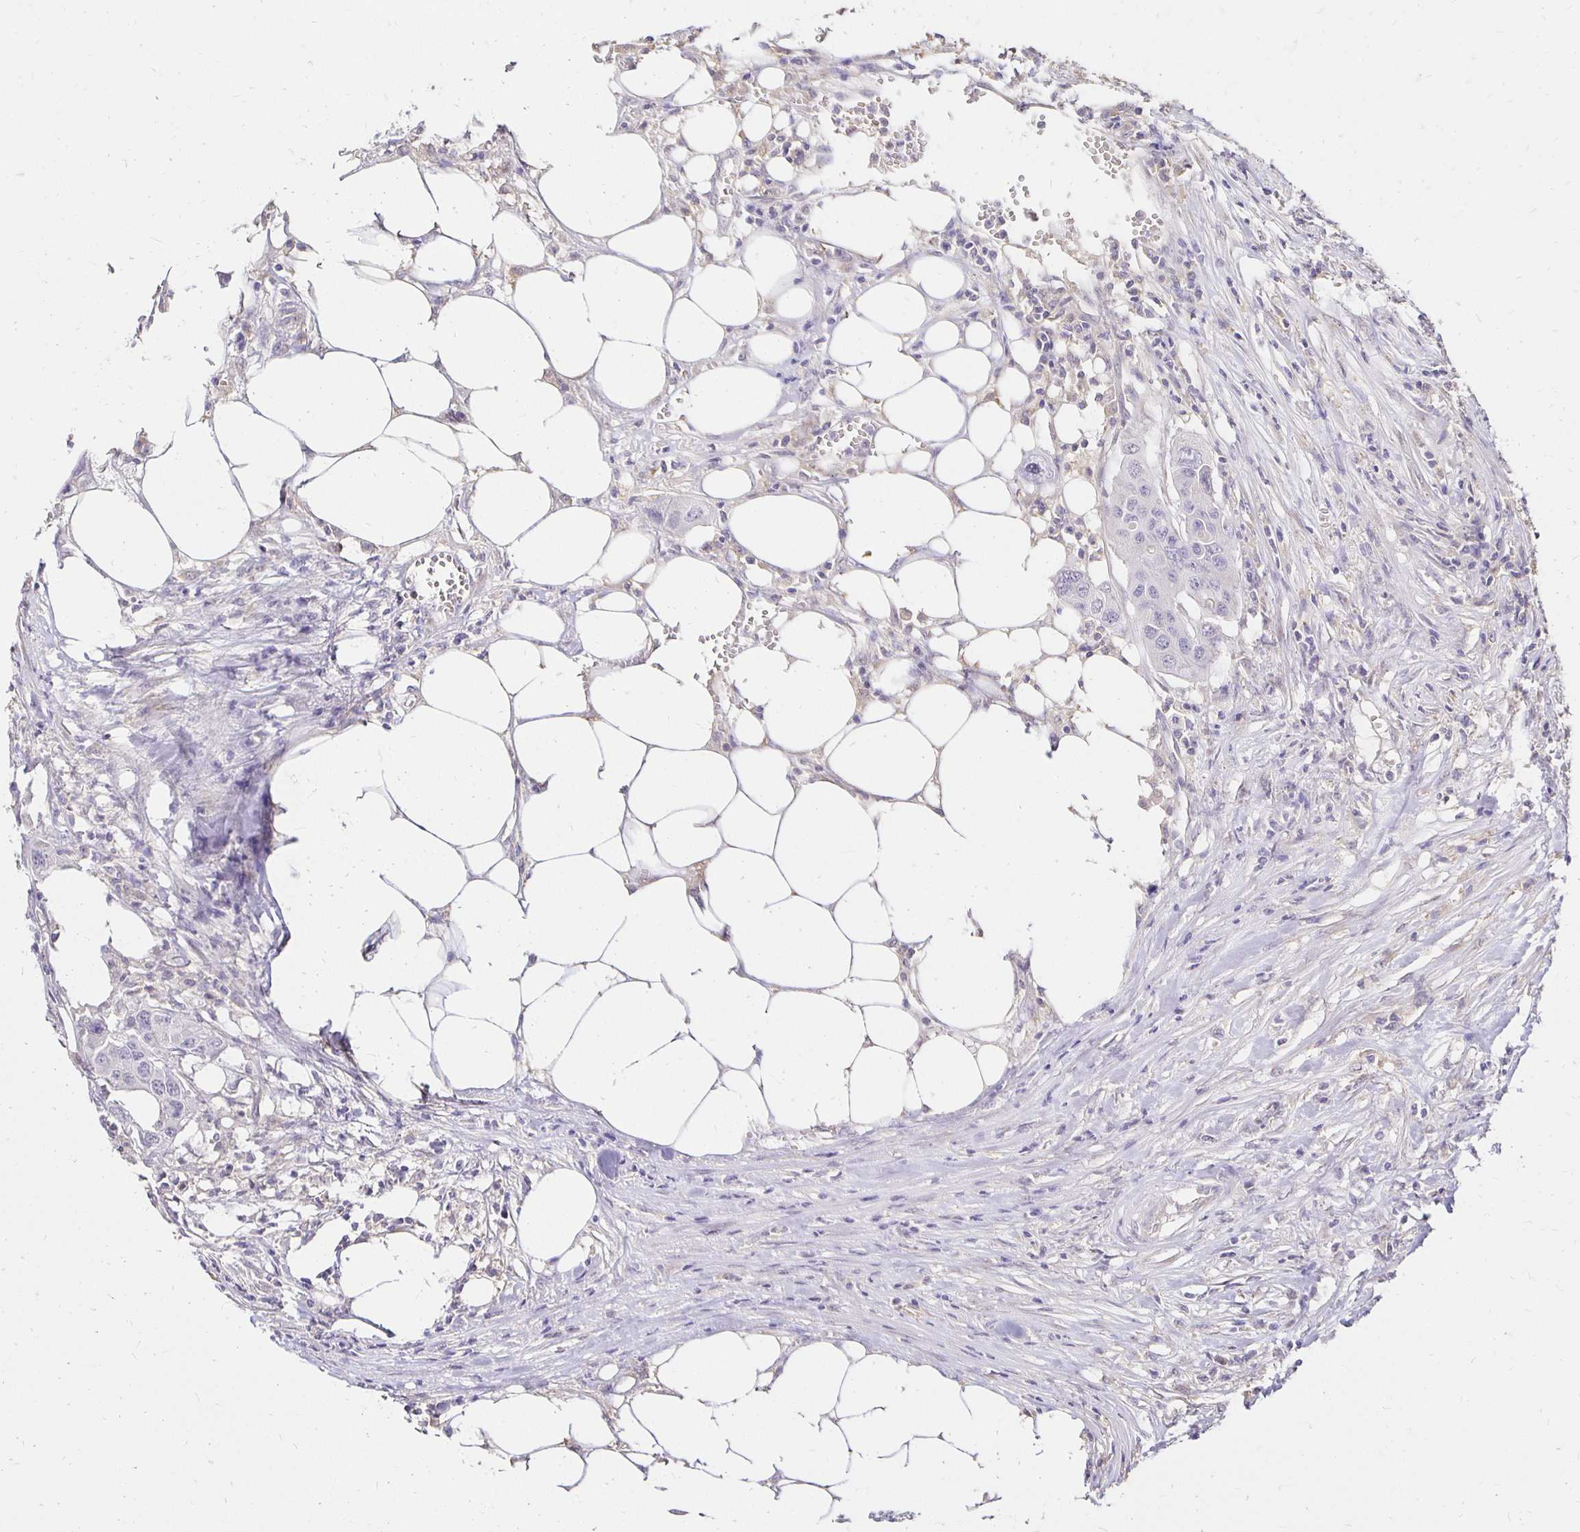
{"staining": {"intensity": "negative", "quantity": "none", "location": "none"}, "tissue": "colorectal cancer", "cell_type": "Tumor cells", "image_type": "cancer", "snomed": [{"axis": "morphology", "description": "Adenocarcinoma, NOS"}, {"axis": "topography", "description": "Colon"}], "caption": "This histopathology image is of adenocarcinoma (colorectal) stained with IHC to label a protein in brown with the nuclei are counter-stained blue. There is no positivity in tumor cells.", "gene": "PNPLA3", "patient": {"sex": "male", "age": 77}}